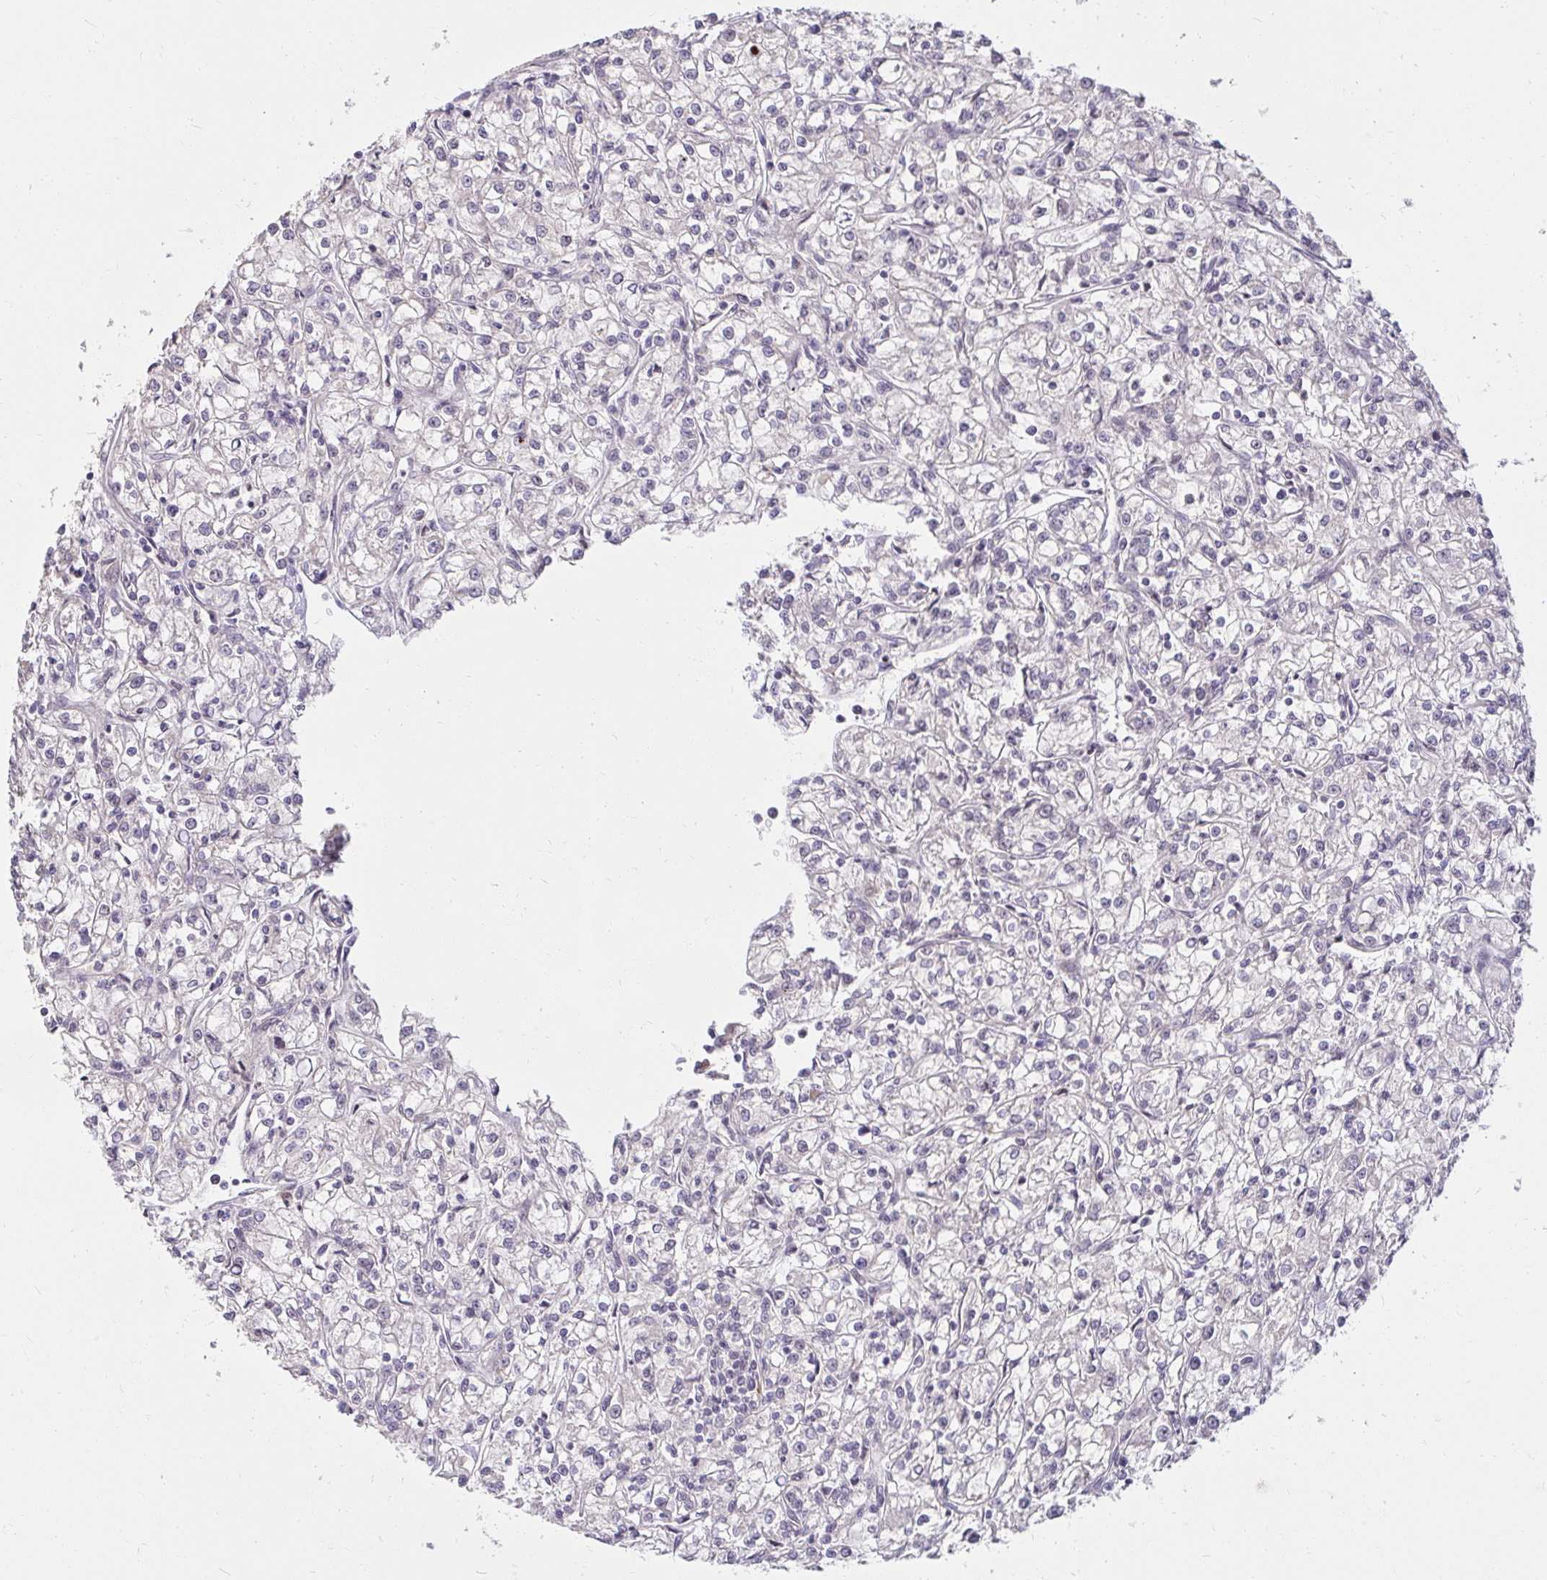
{"staining": {"intensity": "negative", "quantity": "none", "location": "none"}, "tissue": "renal cancer", "cell_type": "Tumor cells", "image_type": "cancer", "snomed": [{"axis": "morphology", "description": "Adenocarcinoma, NOS"}, {"axis": "topography", "description": "Kidney"}], "caption": "A micrograph of human renal cancer is negative for staining in tumor cells.", "gene": "DDN", "patient": {"sex": "female", "age": 59}}